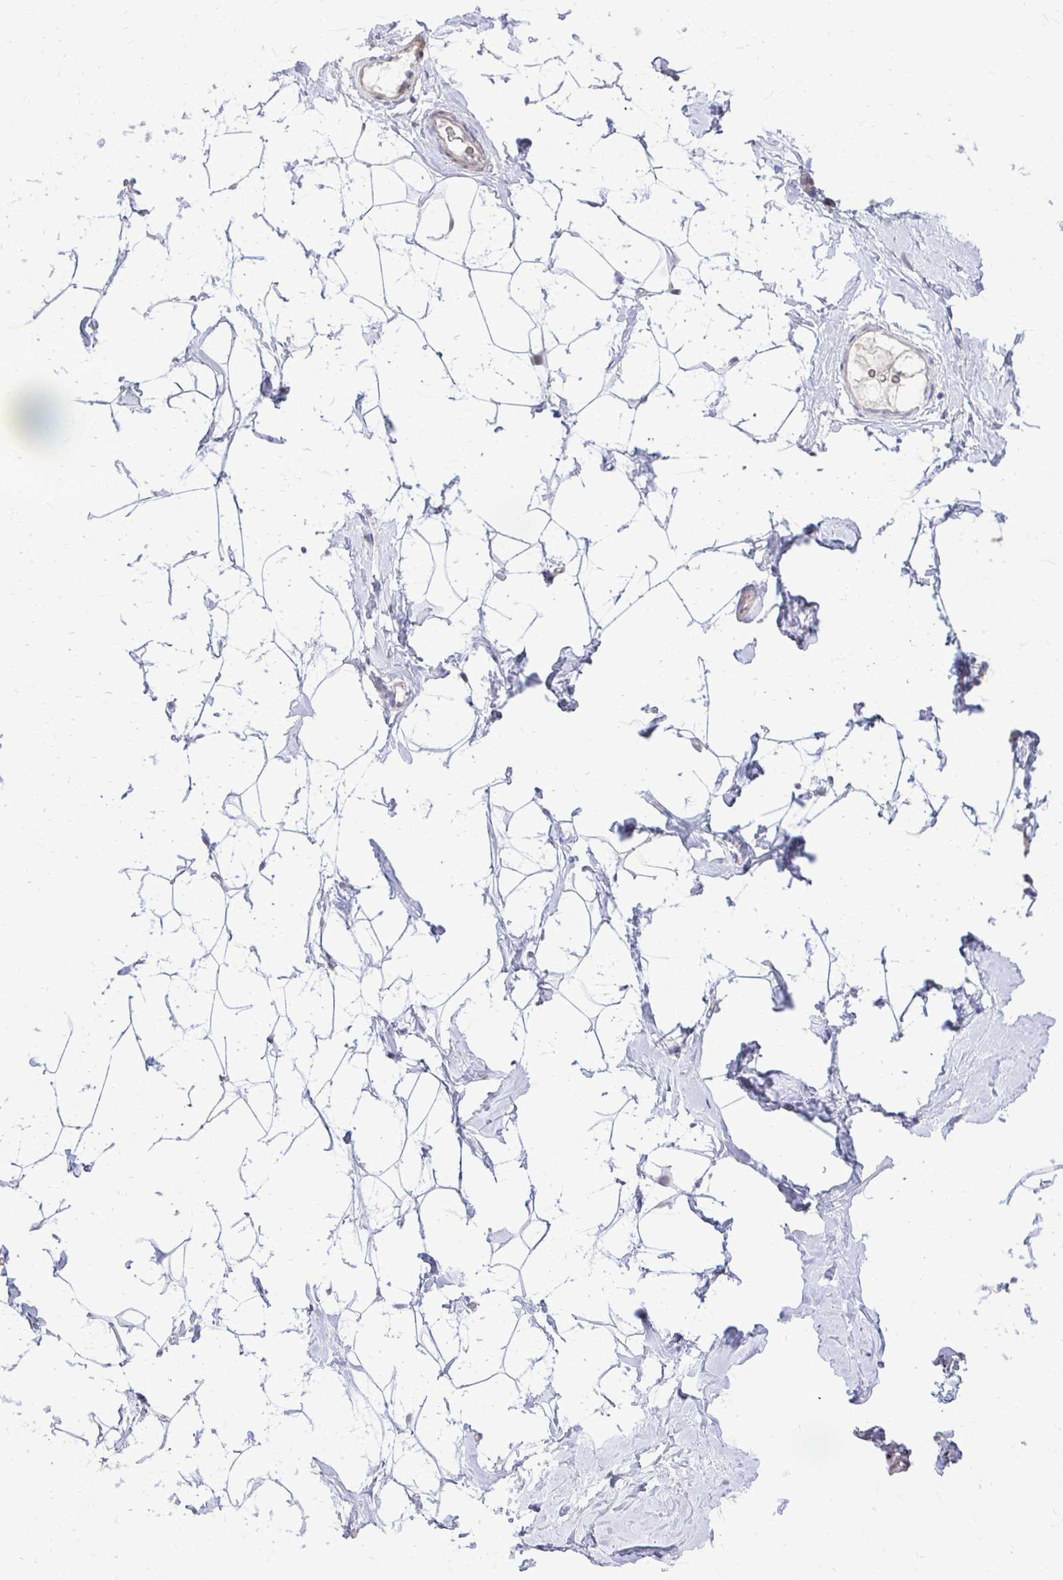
{"staining": {"intensity": "negative", "quantity": "none", "location": "none"}, "tissue": "breast", "cell_type": "Adipocytes", "image_type": "normal", "snomed": [{"axis": "morphology", "description": "Normal tissue, NOS"}, {"axis": "topography", "description": "Breast"}], "caption": "Immunohistochemistry (IHC) of benign breast demonstrates no expression in adipocytes. (DAB (3,3'-diaminobenzidine) immunohistochemistry (IHC) with hematoxylin counter stain).", "gene": "DLX4", "patient": {"sex": "female", "age": 32}}